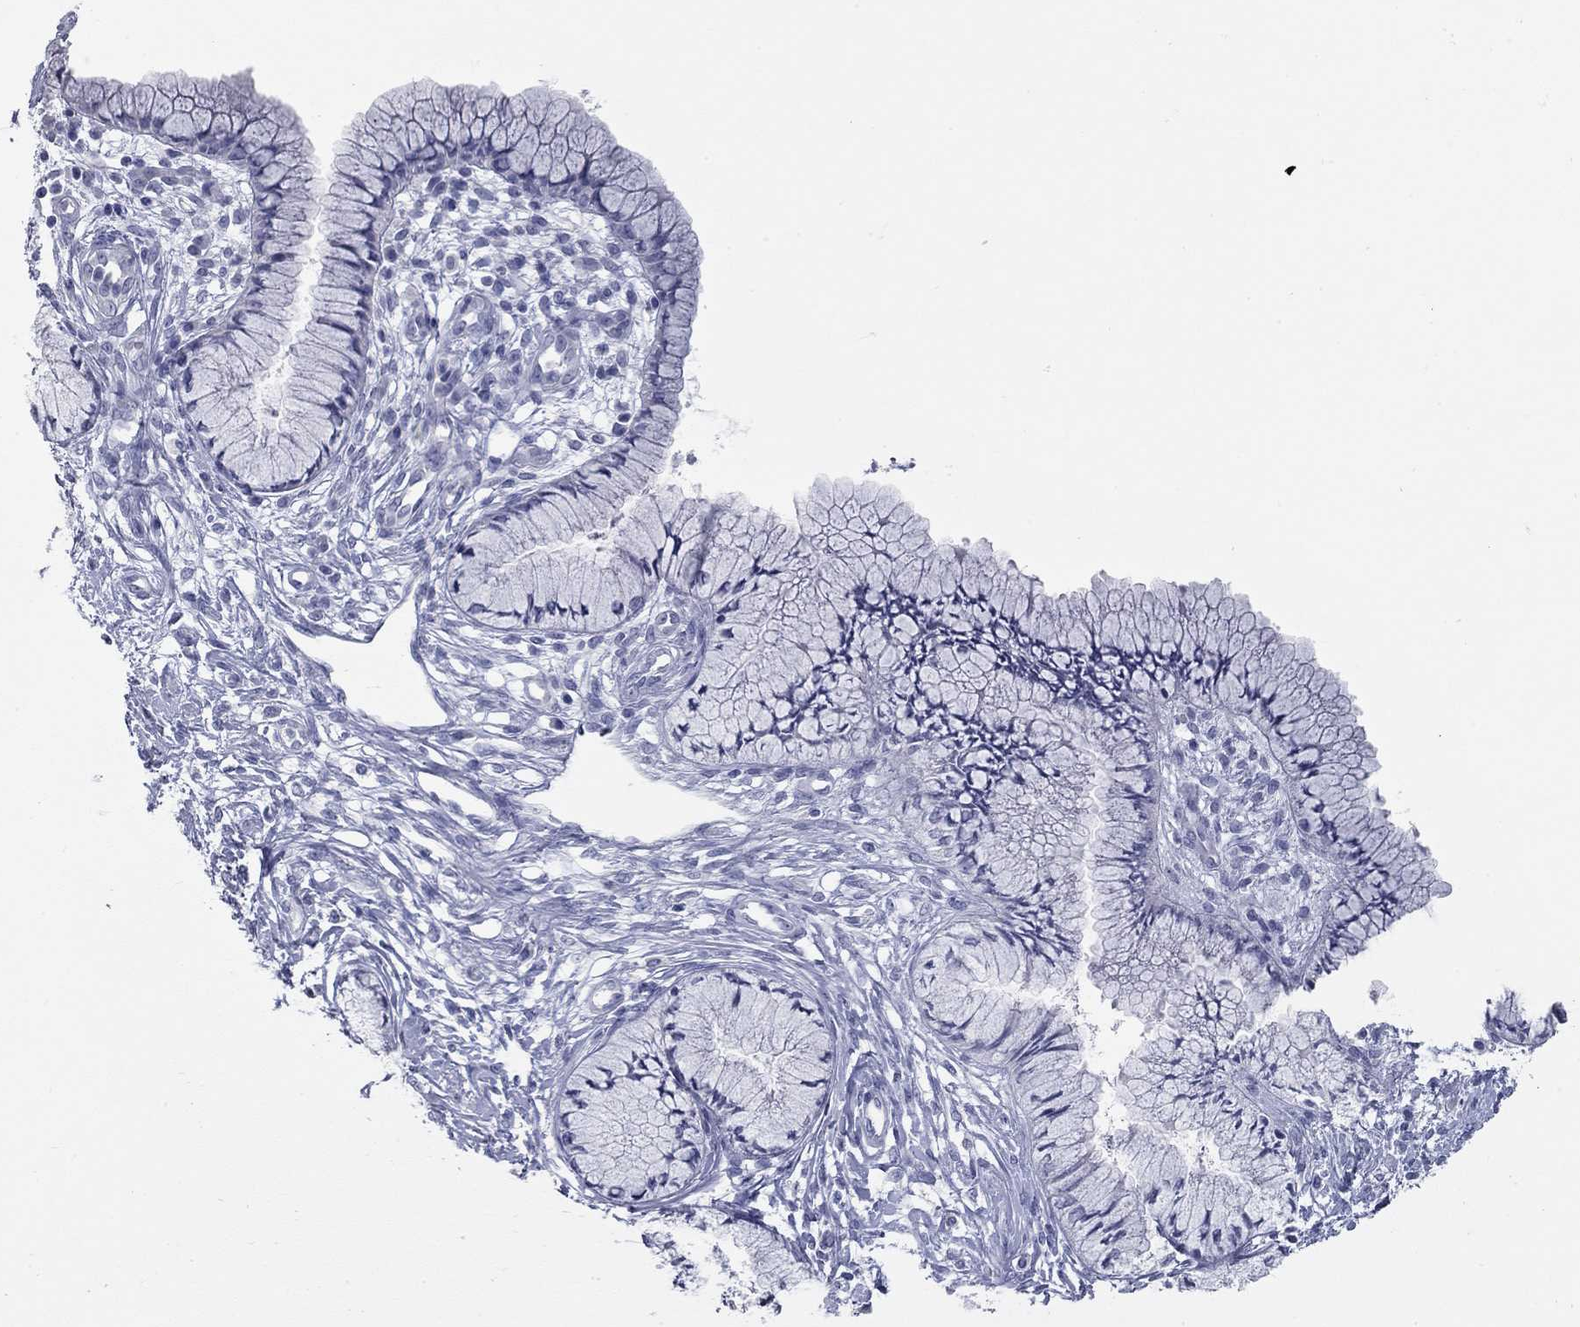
{"staining": {"intensity": "negative", "quantity": "none", "location": "none"}, "tissue": "cervix", "cell_type": "Glandular cells", "image_type": "normal", "snomed": [{"axis": "morphology", "description": "Normal tissue, NOS"}, {"axis": "topography", "description": "Cervix"}], "caption": "The immunohistochemistry (IHC) histopathology image has no significant positivity in glandular cells of cervix. The staining was performed using DAB to visualize the protein expression in brown, while the nuclei were stained in blue with hematoxylin (Magnification: 20x).", "gene": "TAC1", "patient": {"sex": "female", "age": 37}}